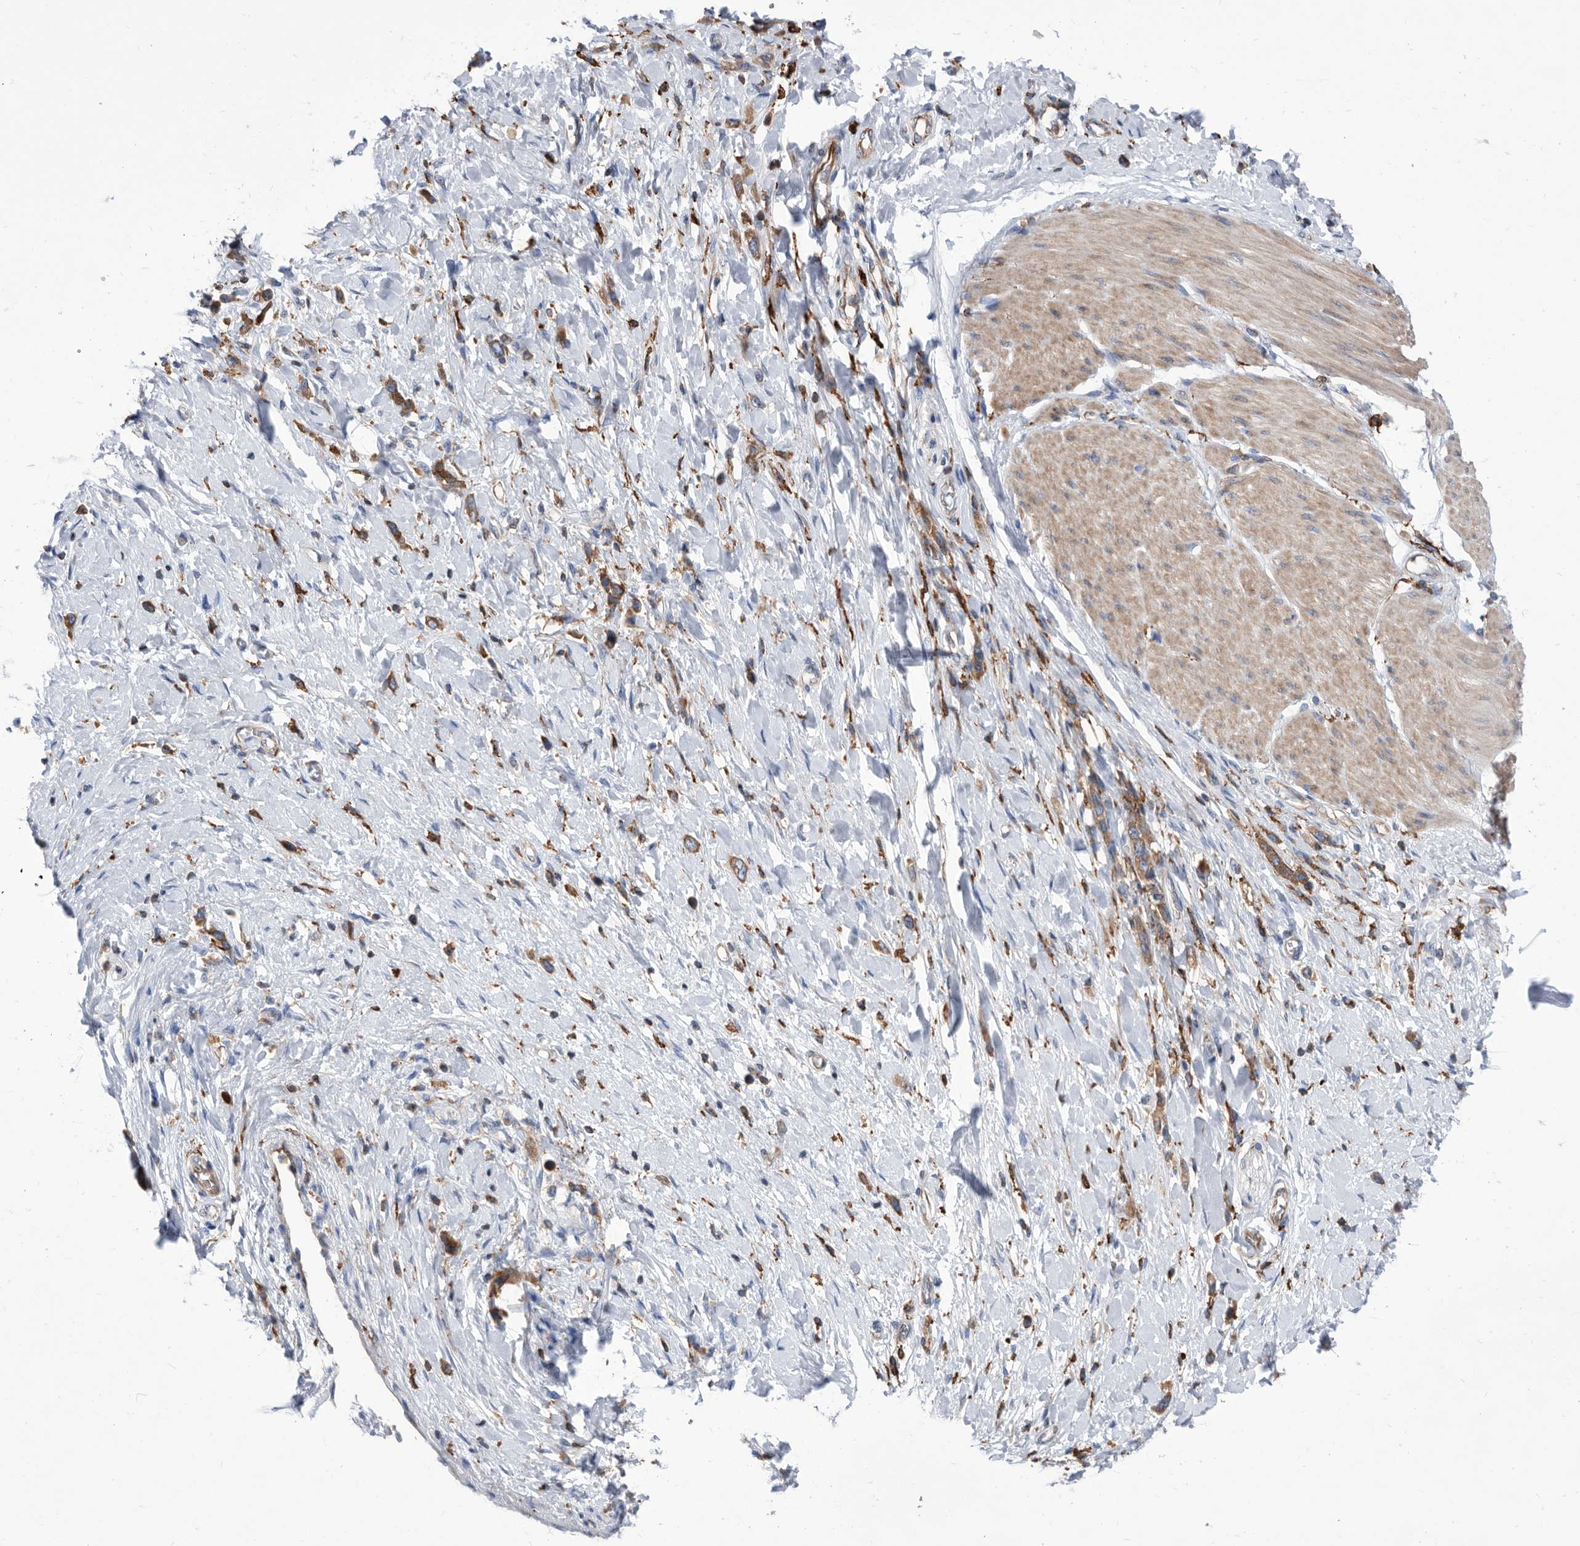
{"staining": {"intensity": "moderate", "quantity": ">75%", "location": "cytoplasmic/membranous"}, "tissue": "stomach cancer", "cell_type": "Tumor cells", "image_type": "cancer", "snomed": [{"axis": "morphology", "description": "Adenocarcinoma, NOS"}, {"axis": "topography", "description": "Stomach"}], "caption": "Stomach adenocarcinoma tissue reveals moderate cytoplasmic/membranous expression in approximately >75% of tumor cells, visualized by immunohistochemistry.", "gene": "SMG7", "patient": {"sex": "female", "age": 65}}